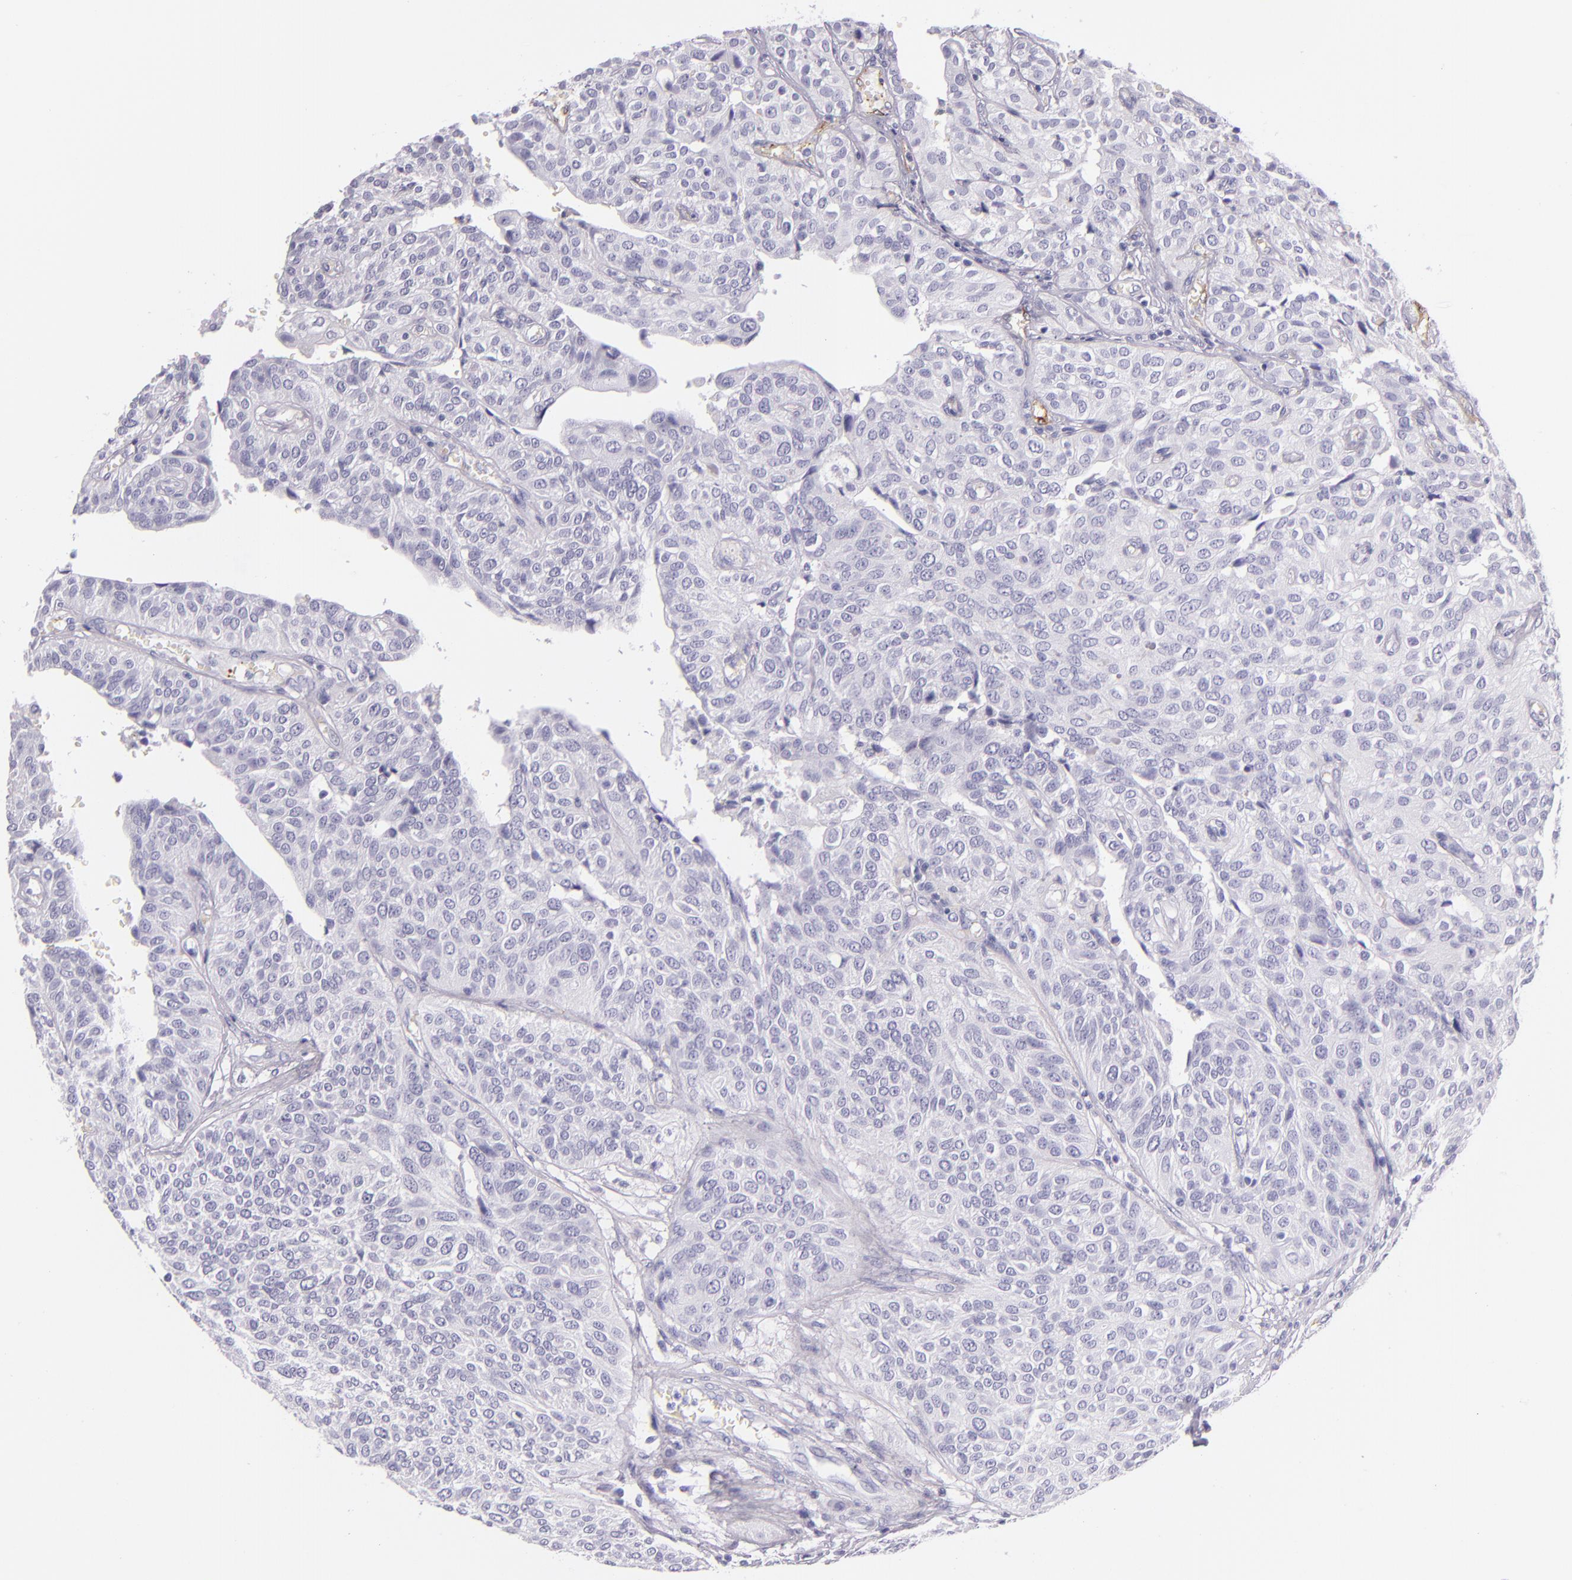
{"staining": {"intensity": "negative", "quantity": "none", "location": "none"}, "tissue": "urothelial cancer", "cell_type": "Tumor cells", "image_type": "cancer", "snomed": [{"axis": "morphology", "description": "Urothelial carcinoma, High grade"}, {"axis": "topography", "description": "Urinary bladder"}], "caption": "High power microscopy image of an IHC micrograph of urothelial carcinoma (high-grade), revealing no significant positivity in tumor cells.", "gene": "SELP", "patient": {"sex": "male", "age": 56}}